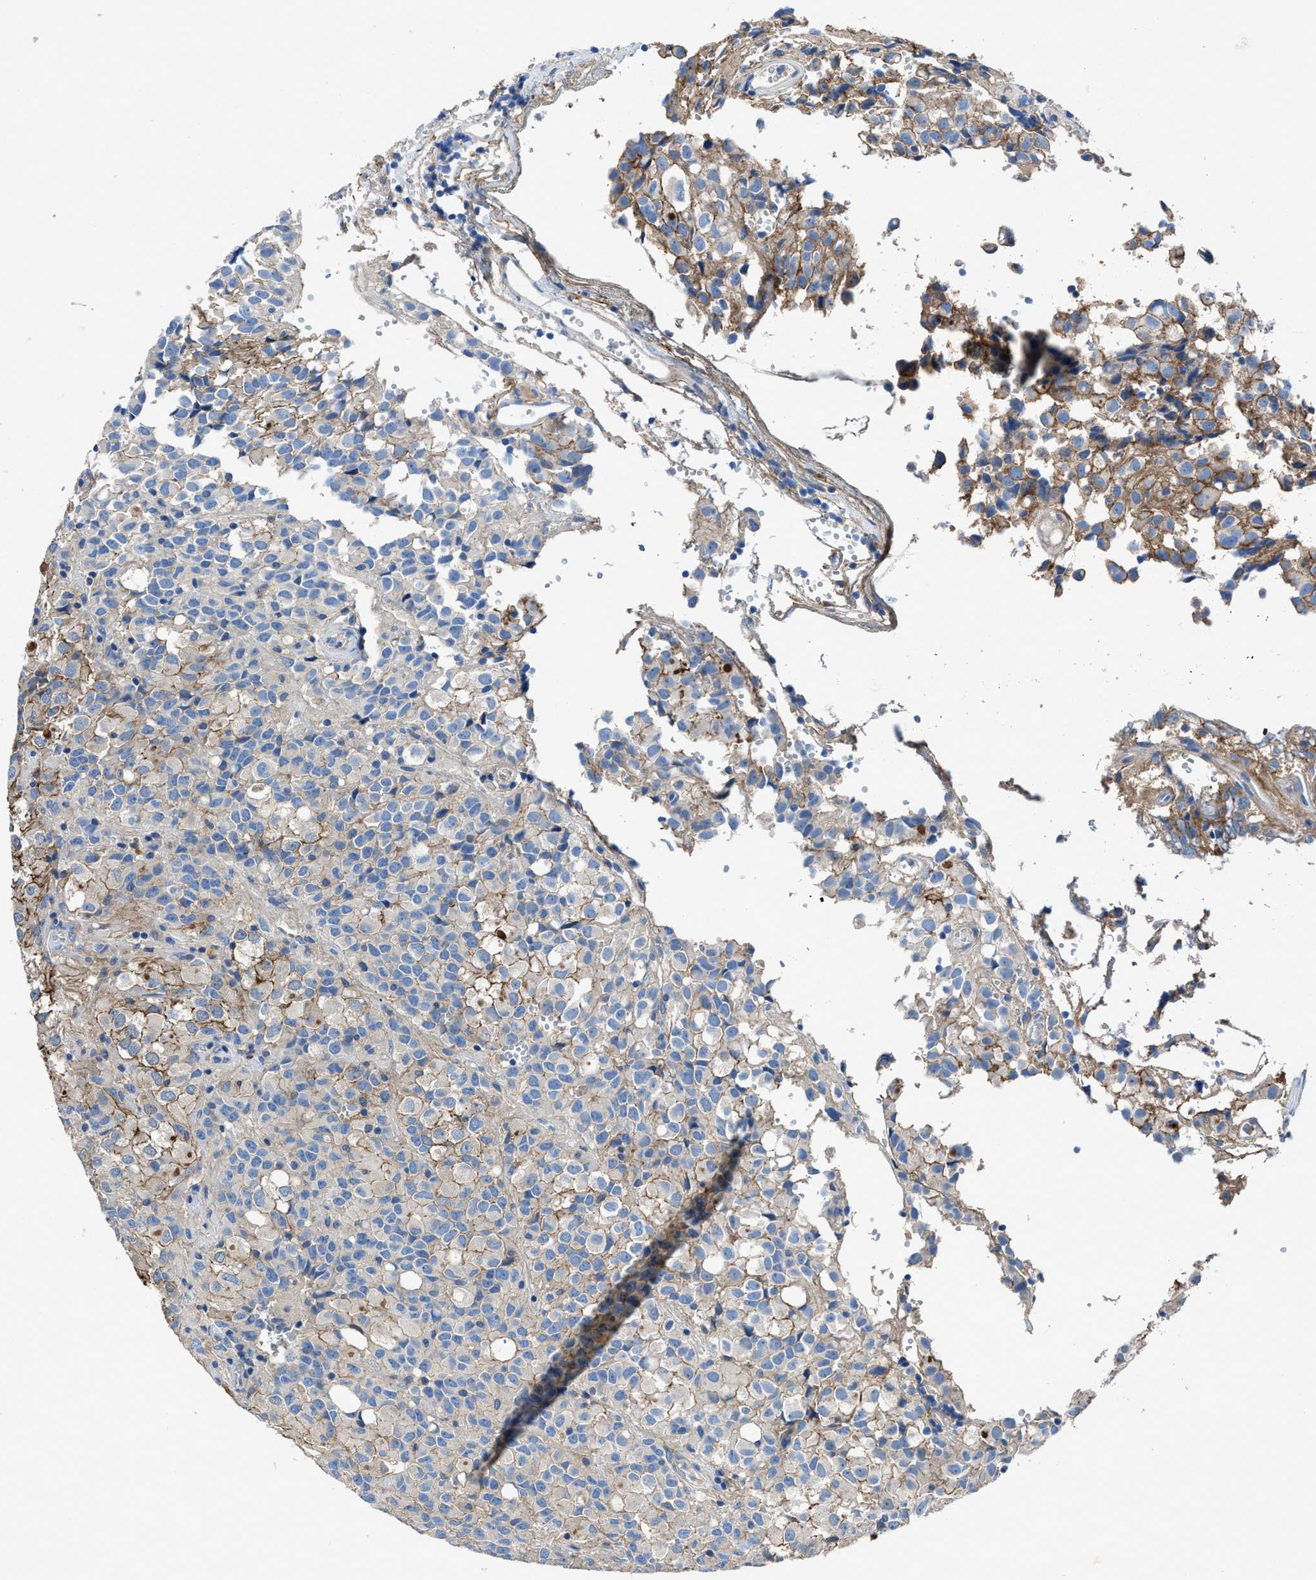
{"staining": {"intensity": "moderate", "quantity": "<25%", "location": "cytoplasmic/membranous"}, "tissue": "glioma", "cell_type": "Tumor cells", "image_type": "cancer", "snomed": [{"axis": "morphology", "description": "Glioma, malignant, High grade"}, {"axis": "topography", "description": "Brain"}], "caption": "A brown stain shows moderate cytoplasmic/membranous positivity of a protein in glioma tumor cells.", "gene": "PTGFRN", "patient": {"sex": "male", "age": 32}}